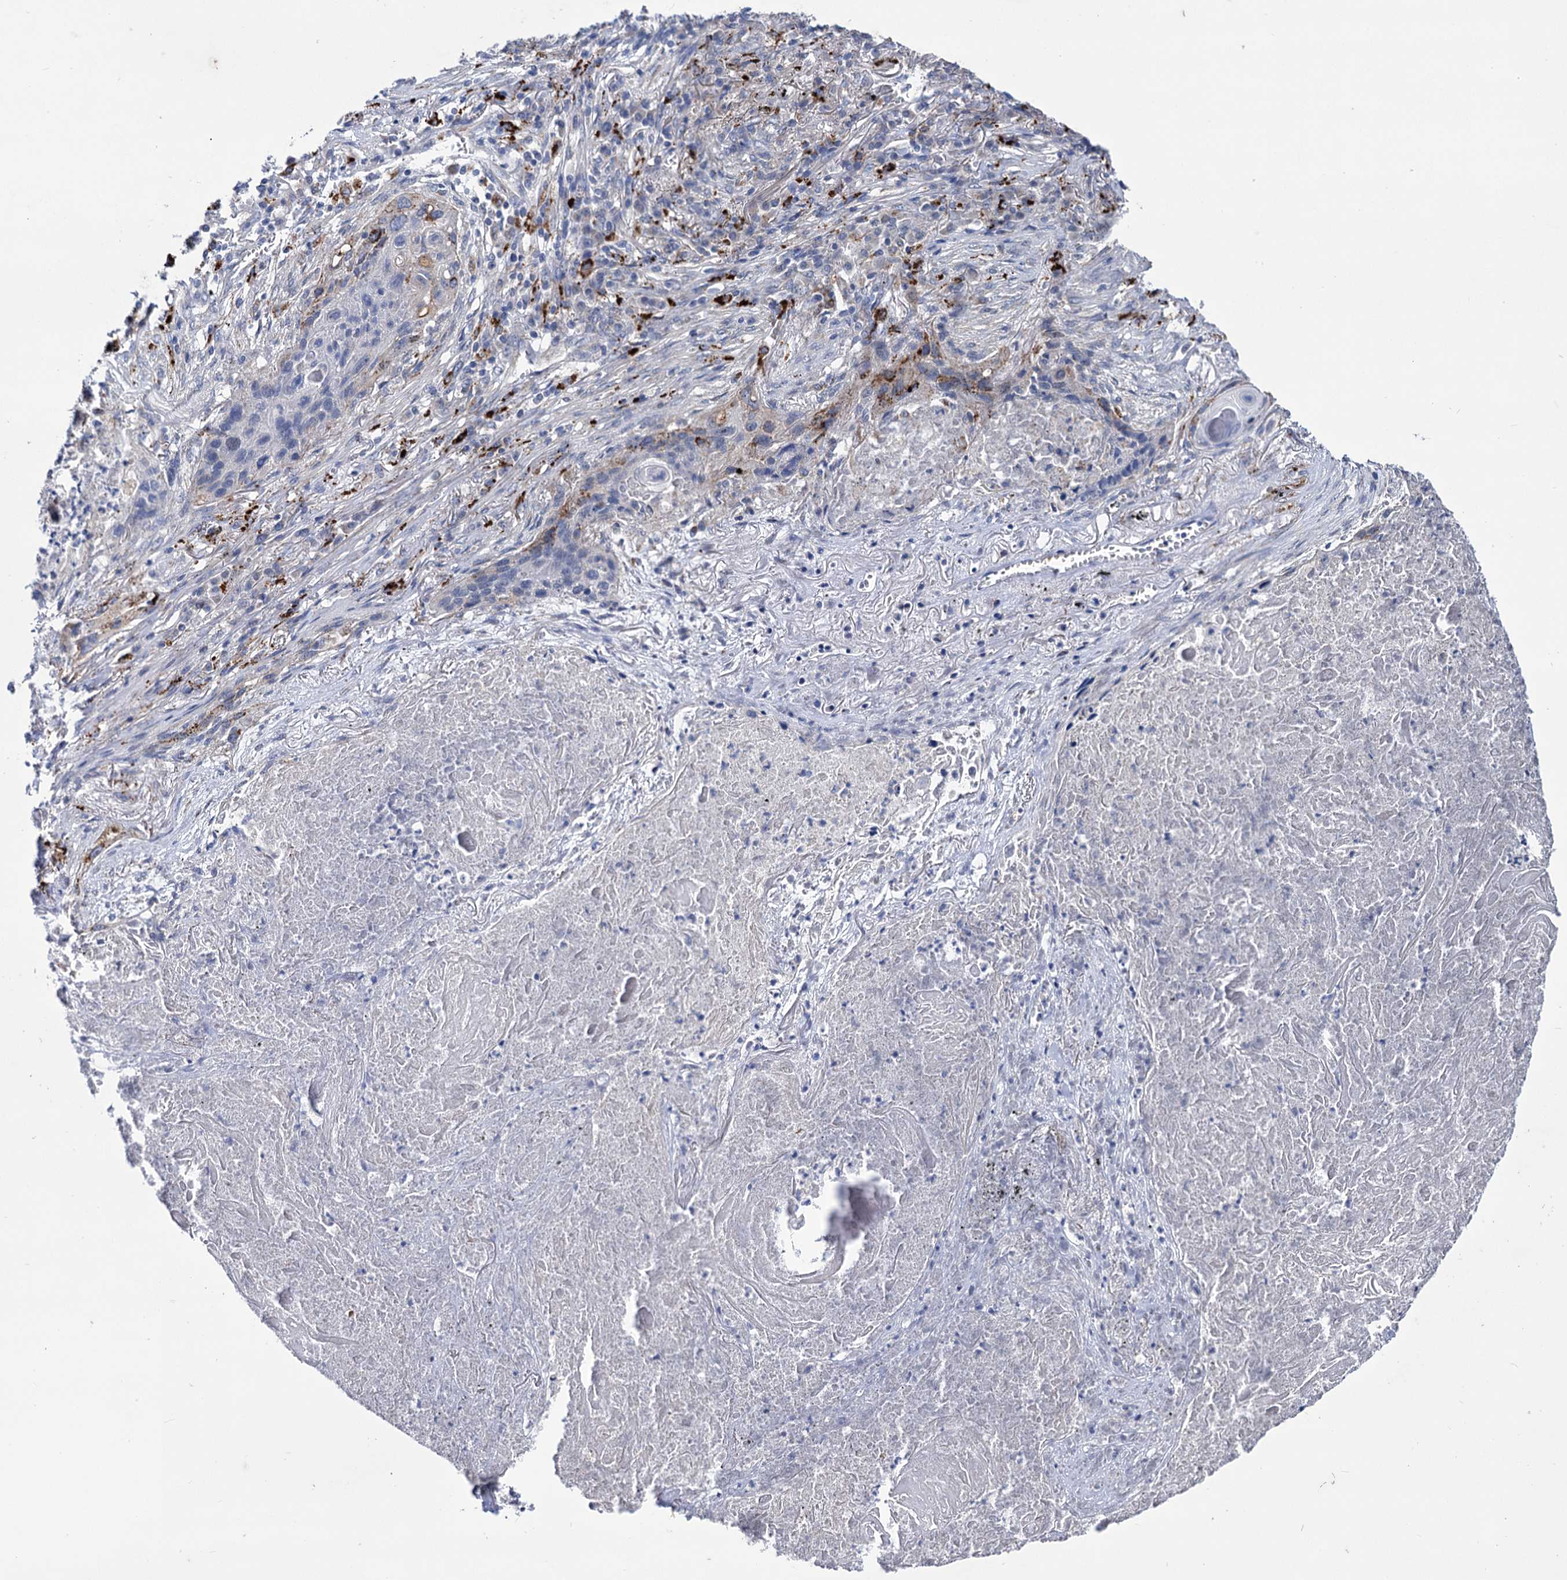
{"staining": {"intensity": "moderate", "quantity": "<25%", "location": "cytoplasmic/membranous"}, "tissue": "lung cancer", "cell_type": "Tumor cells", "image_type": "cancer", "snomed": [{"axis": "morphology", "description": "Squamous cell carcinoma, NOS"}, {"axis": "topography", "description": "Lung"}], "caption": "Lung cancer tissue reveals moderate cytoplasmic/membranous expression in approximately <25% of tumor cells", "gene": "AXL", "patient": {"sex": "female", "age": 63}}